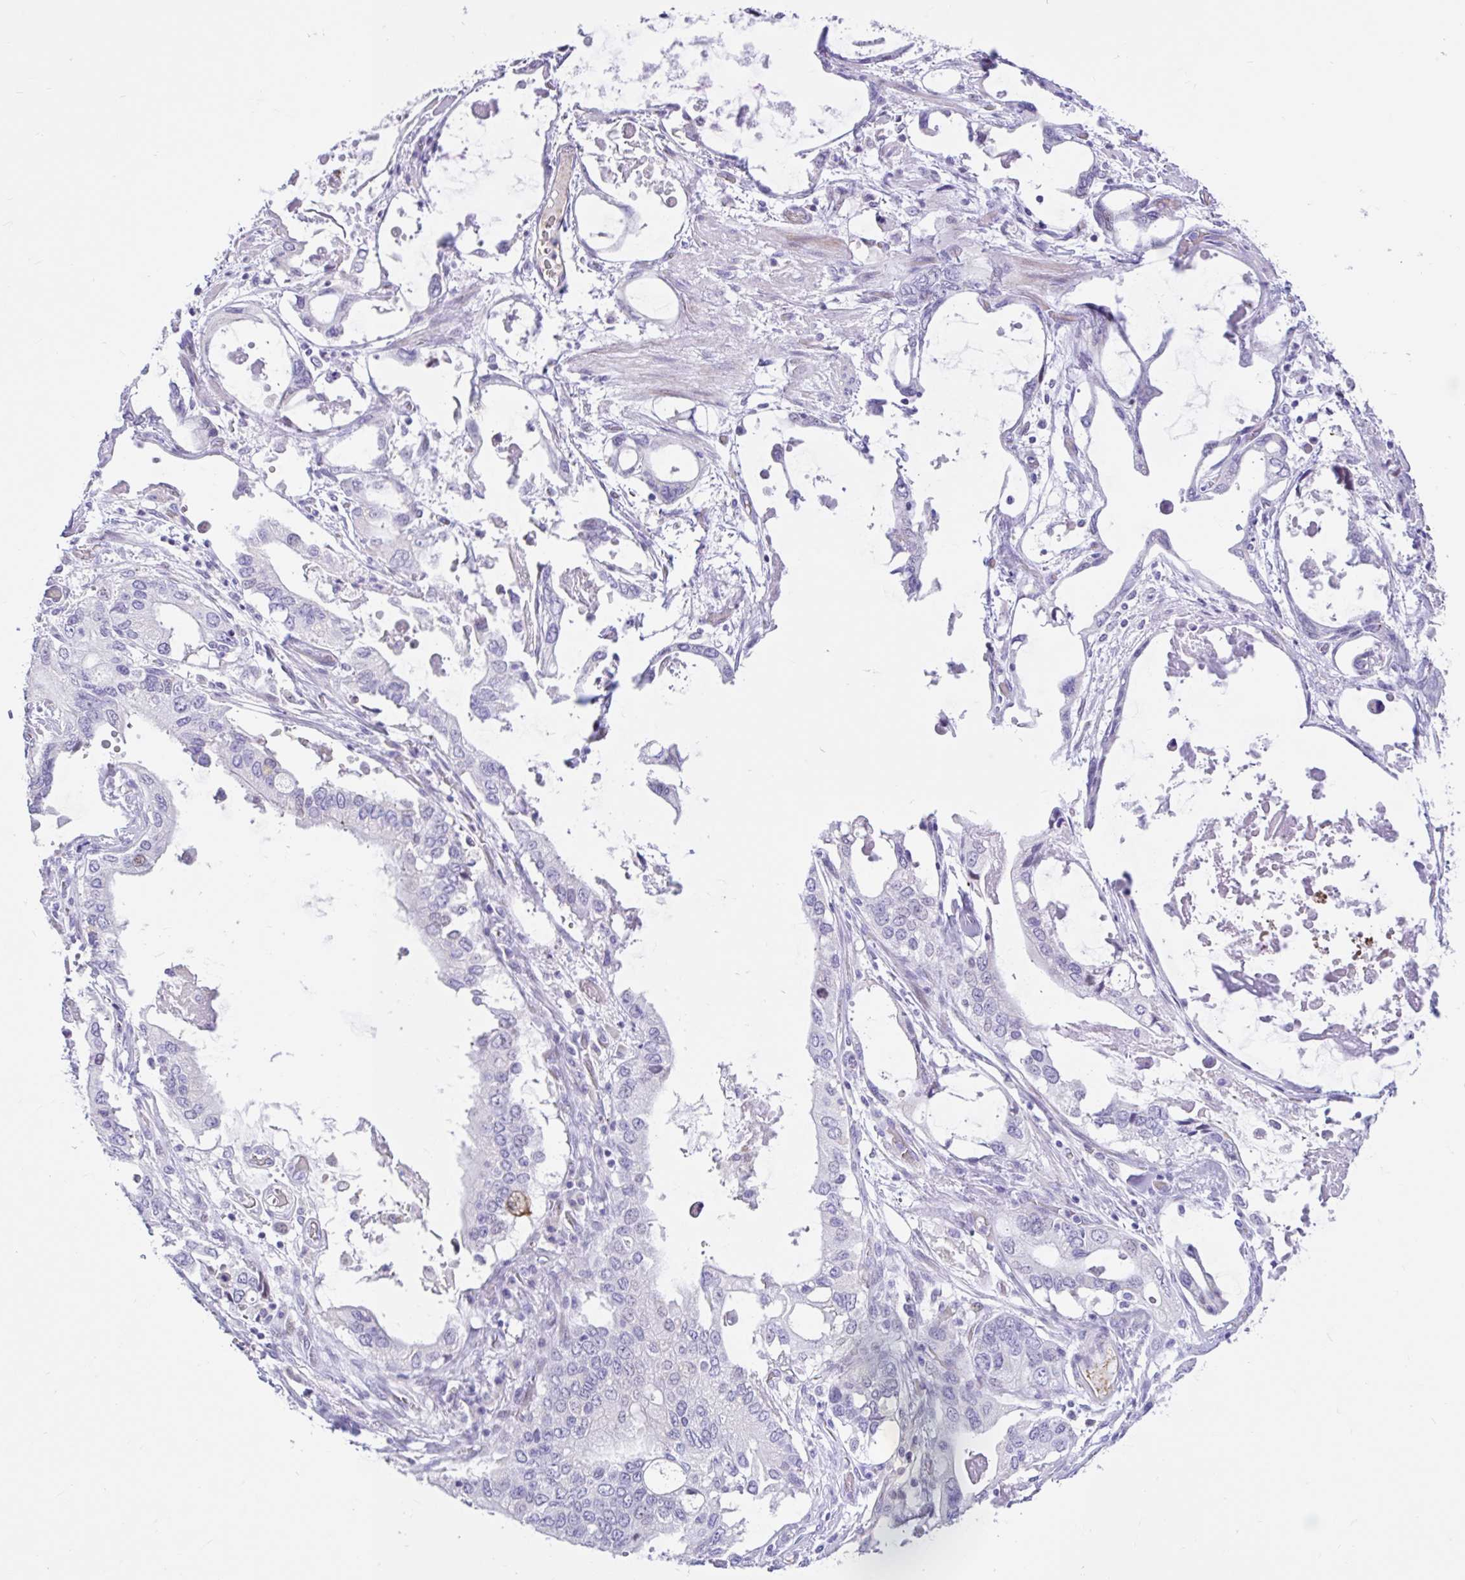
{"staining": {"intensity": "negative", "quantity": "none", "location": "none"}, "tissue": "stomach cancer", "cell_type": "Tumor cells", "image_type": "cancer", "snomed": [{"axis": "morphology", "description": "Adenocarcinoma, NOS"}, {"axis": "topography", "description": "Stomach, upper"}], "caption": "There is no significant positivity in tumor cells of stomach cancer.", "gene": "NHLH2", "patient": {"sex": "male", "age": 74}}